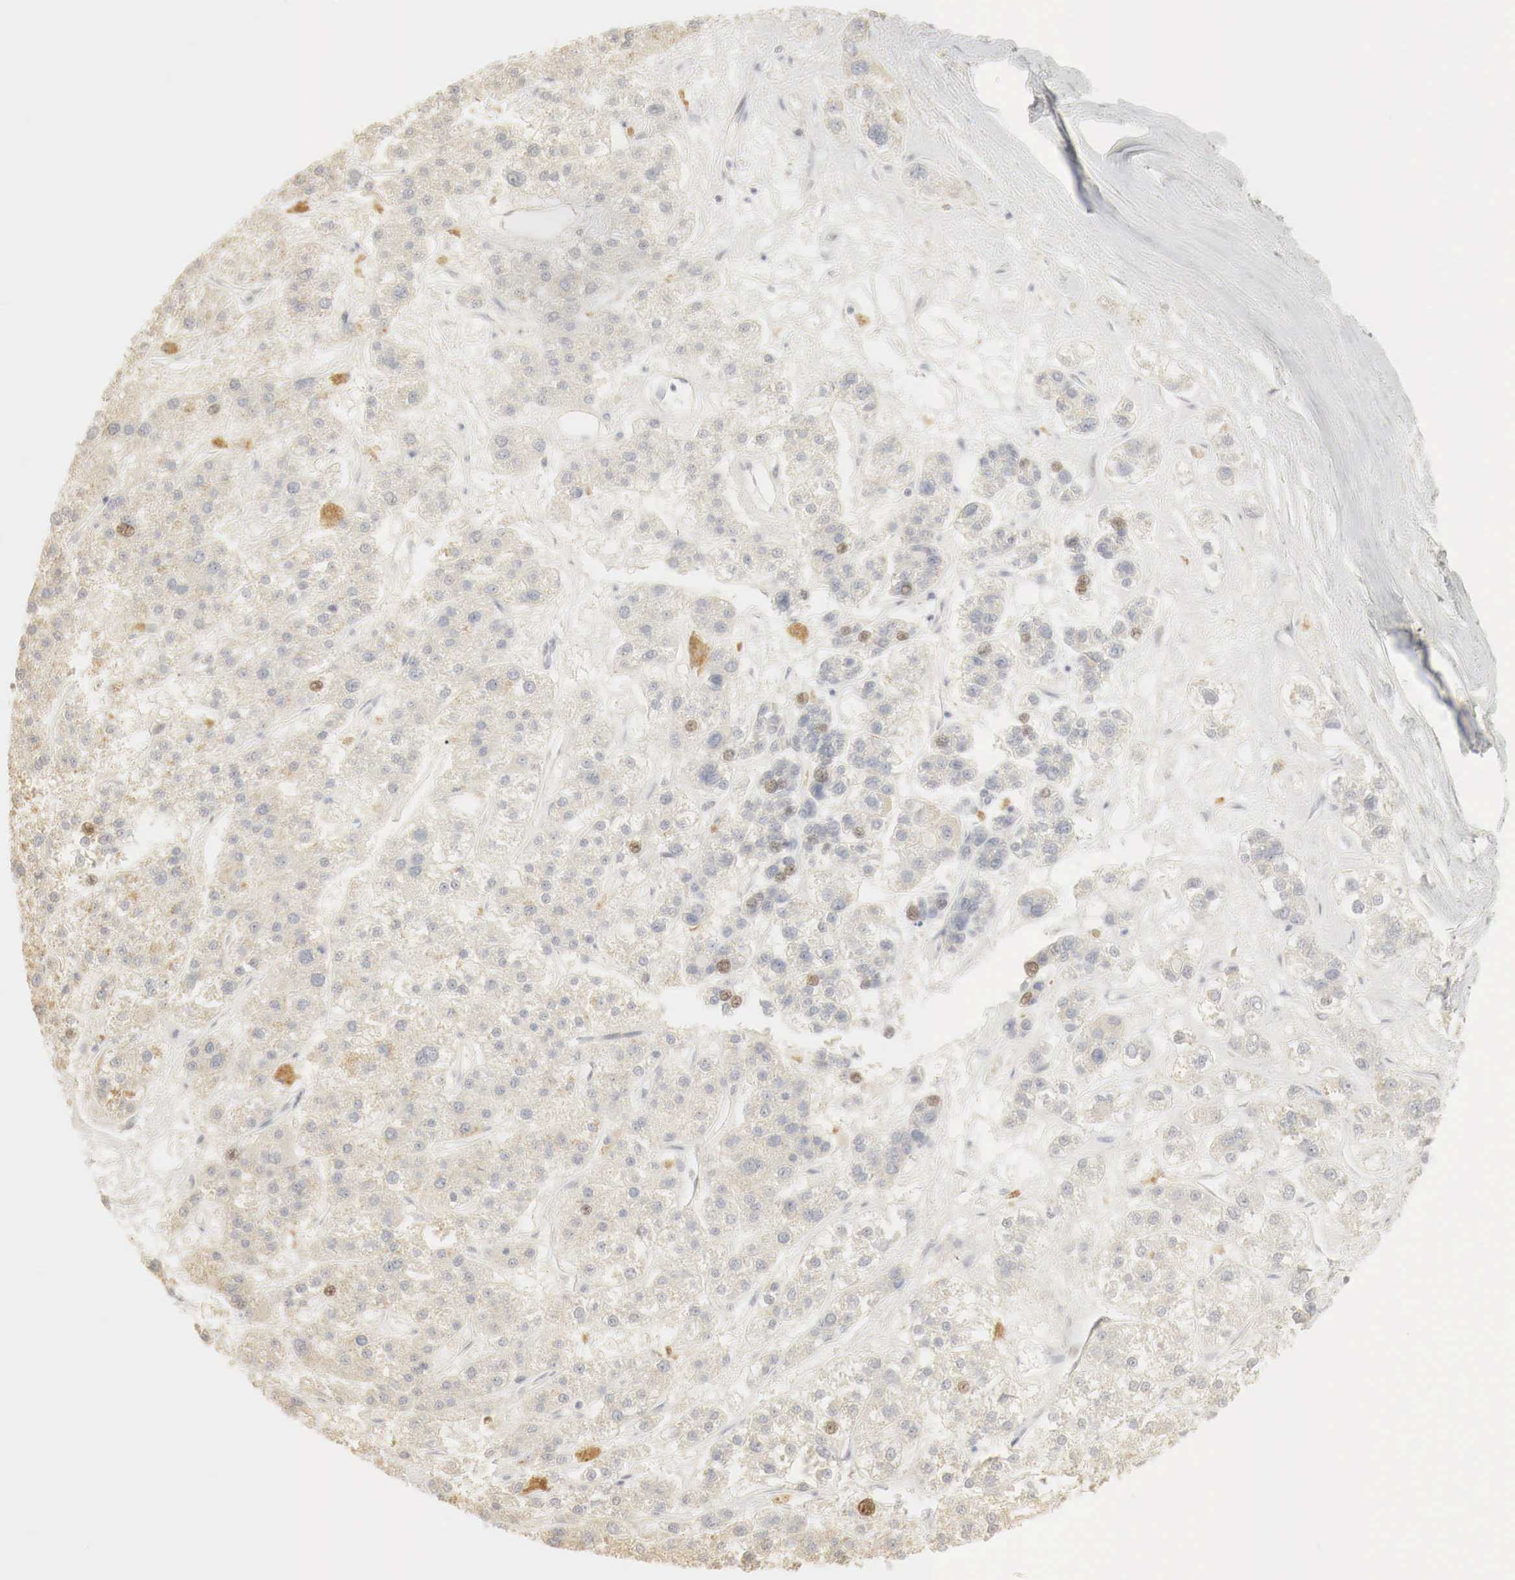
{"staining": {"intensity": "moderate", "quantity": "<25%", "location": "nuclear"}, "tissue": "liver cancer", "cell_type": "Tumor cells", "image_type": "cancer", "snomed": [{"axis": "morphology", "description": "Carcinoma, Hepatocellular, NOS"}, {"axis": "topography", "description": "Liver"}], "caption": "About <25% of tumor cells in liver hepatocellular carcinoma reveal moderate nuclear protein expression as visualized by brown immunohistochemical staining.", "gene": "ERBB4", "patient": {"sex": "female", "age": 85}}